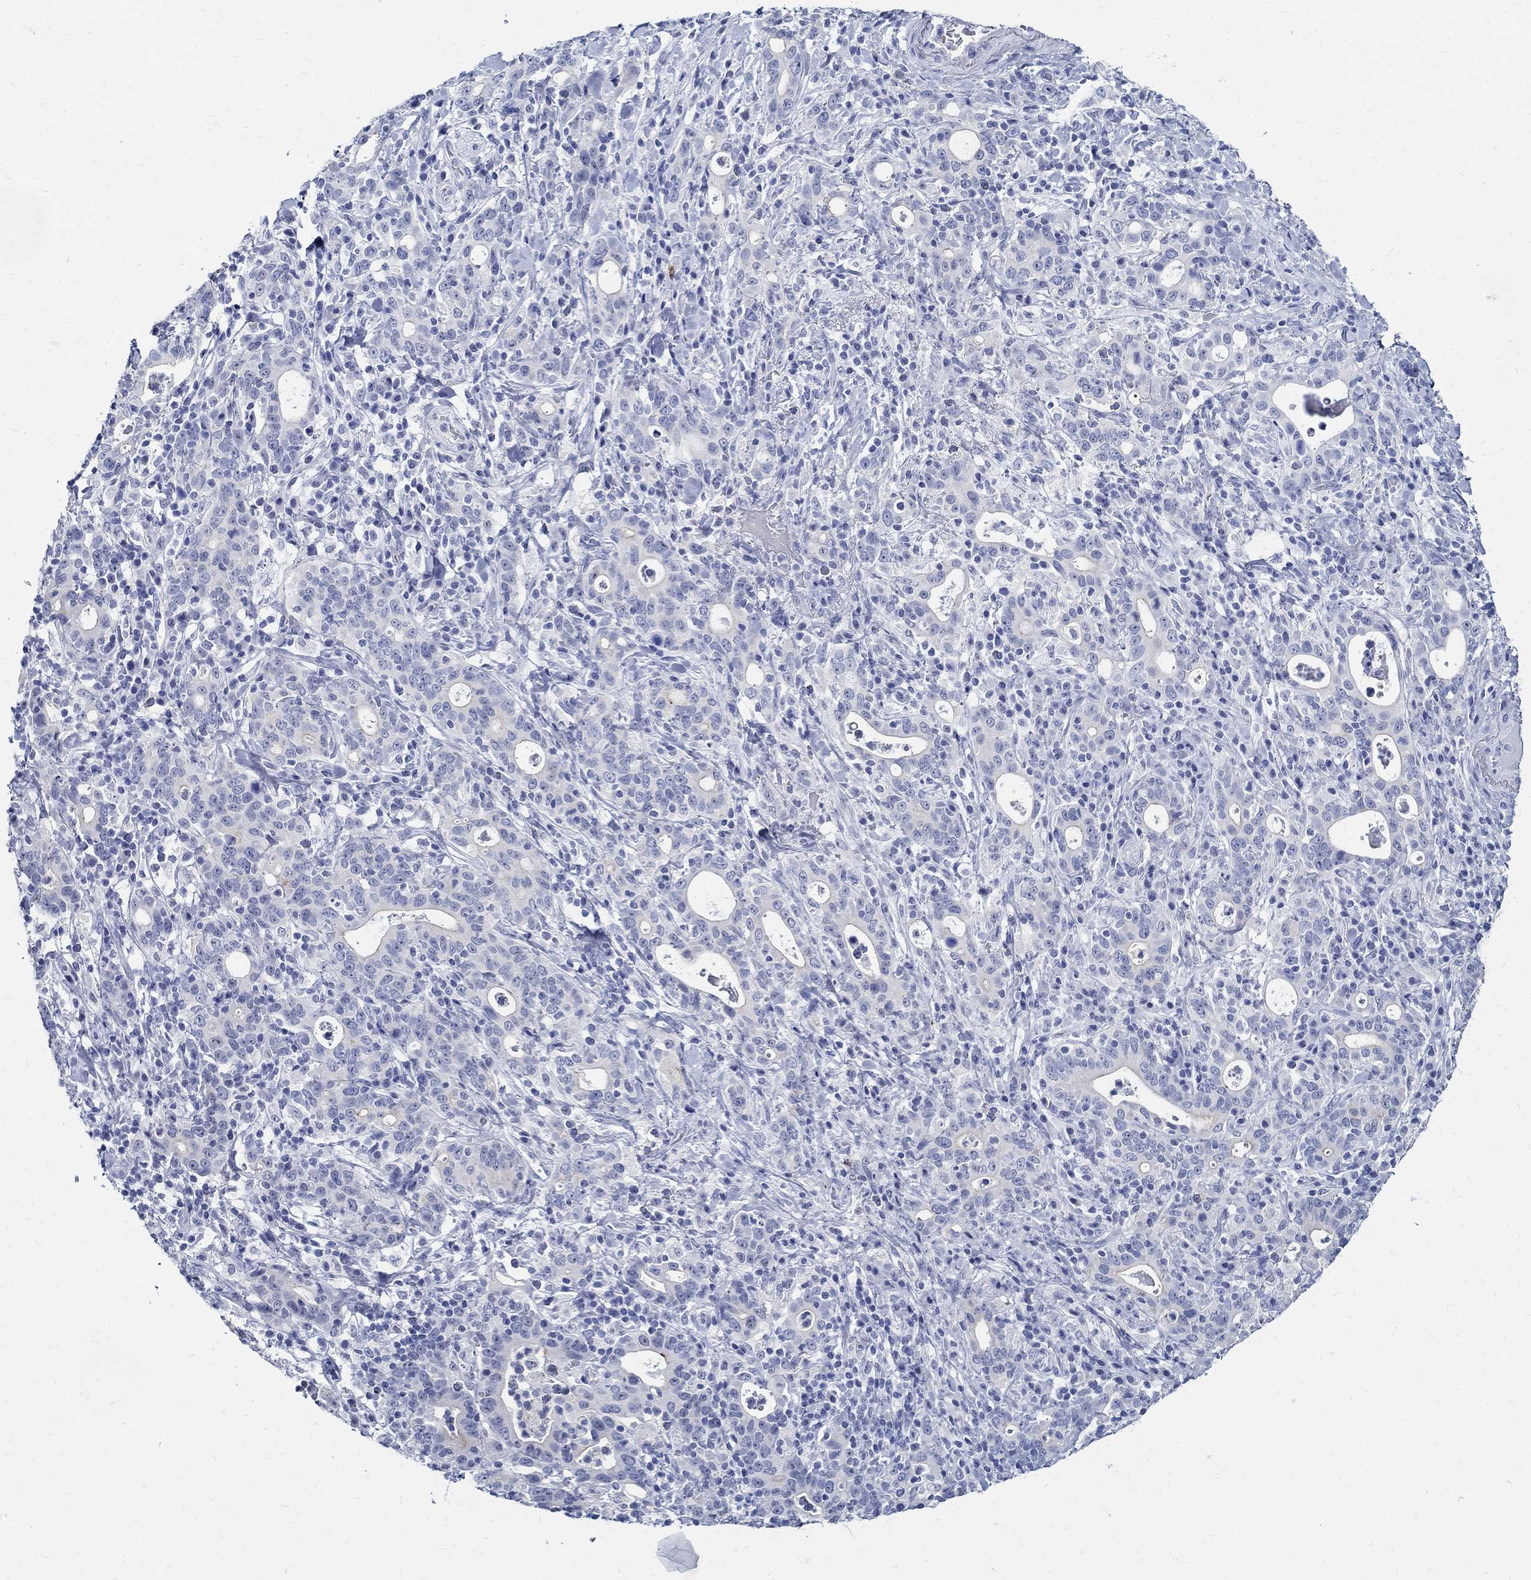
{"staining": {"intensity": "negative", "quantity": "none", "location": "none"}, "tissue": "stomach cancer", "cell_type": "Tumor cells", "image_type": "cancer", "snomed": [{"axis": "morphology", "description": "Adenocarcinoma, NOS"}, {"axis": "topography", "description": "Stomach"}], "caption": "Tumor cells are negative for protein expression in human adenocarcinoma (stomach).", "gene": "BSPRY", "patient": {"sex": "male", "age": 79}}